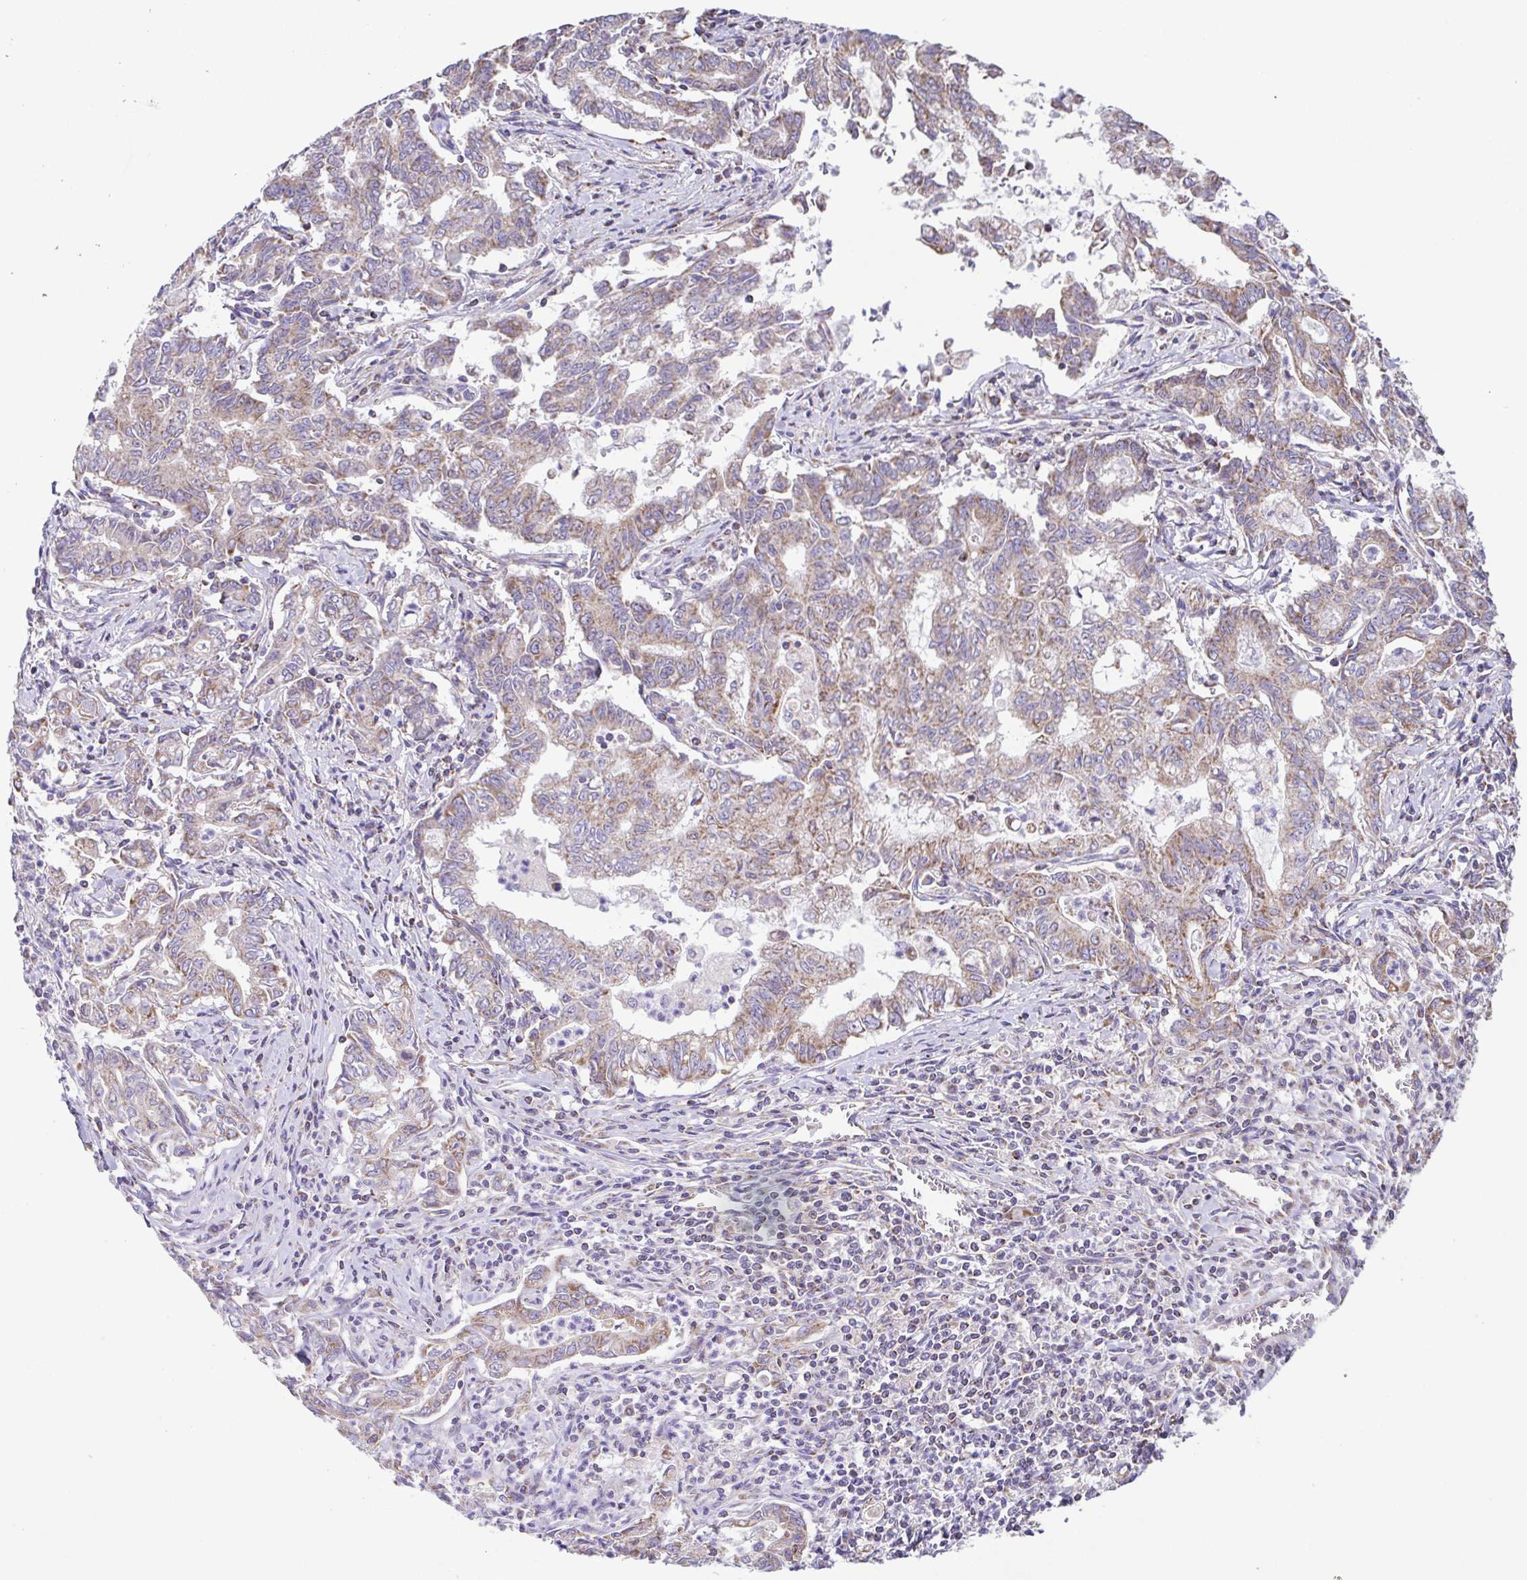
{"staining": {"intensity": "moderate", "quantity": ">75%", "location": "cytoplasmic/membranous"}, "tissue": "stomach cancer", "cell_type": "Tumor cells", "image_type": "cancer", "snomed": [{"axis": "morphology", "description": "Adenocarcinoma, NOS"}, {"axis": "topography", "description": "Stomach, upper"}], "caption": "Tumor cells show moderate cytoplasmic/membranous positivity in approximately >75% of cells in adenocarcinoma (stomach). The protein is stained brown, and the nuclei are stained in blue (DAB (3,3'-diaminobenzidine) IHC with brightfield microscopy, high magnification).", "gene": "GINM1", "patient": {"sex": "female", "age": 79}}